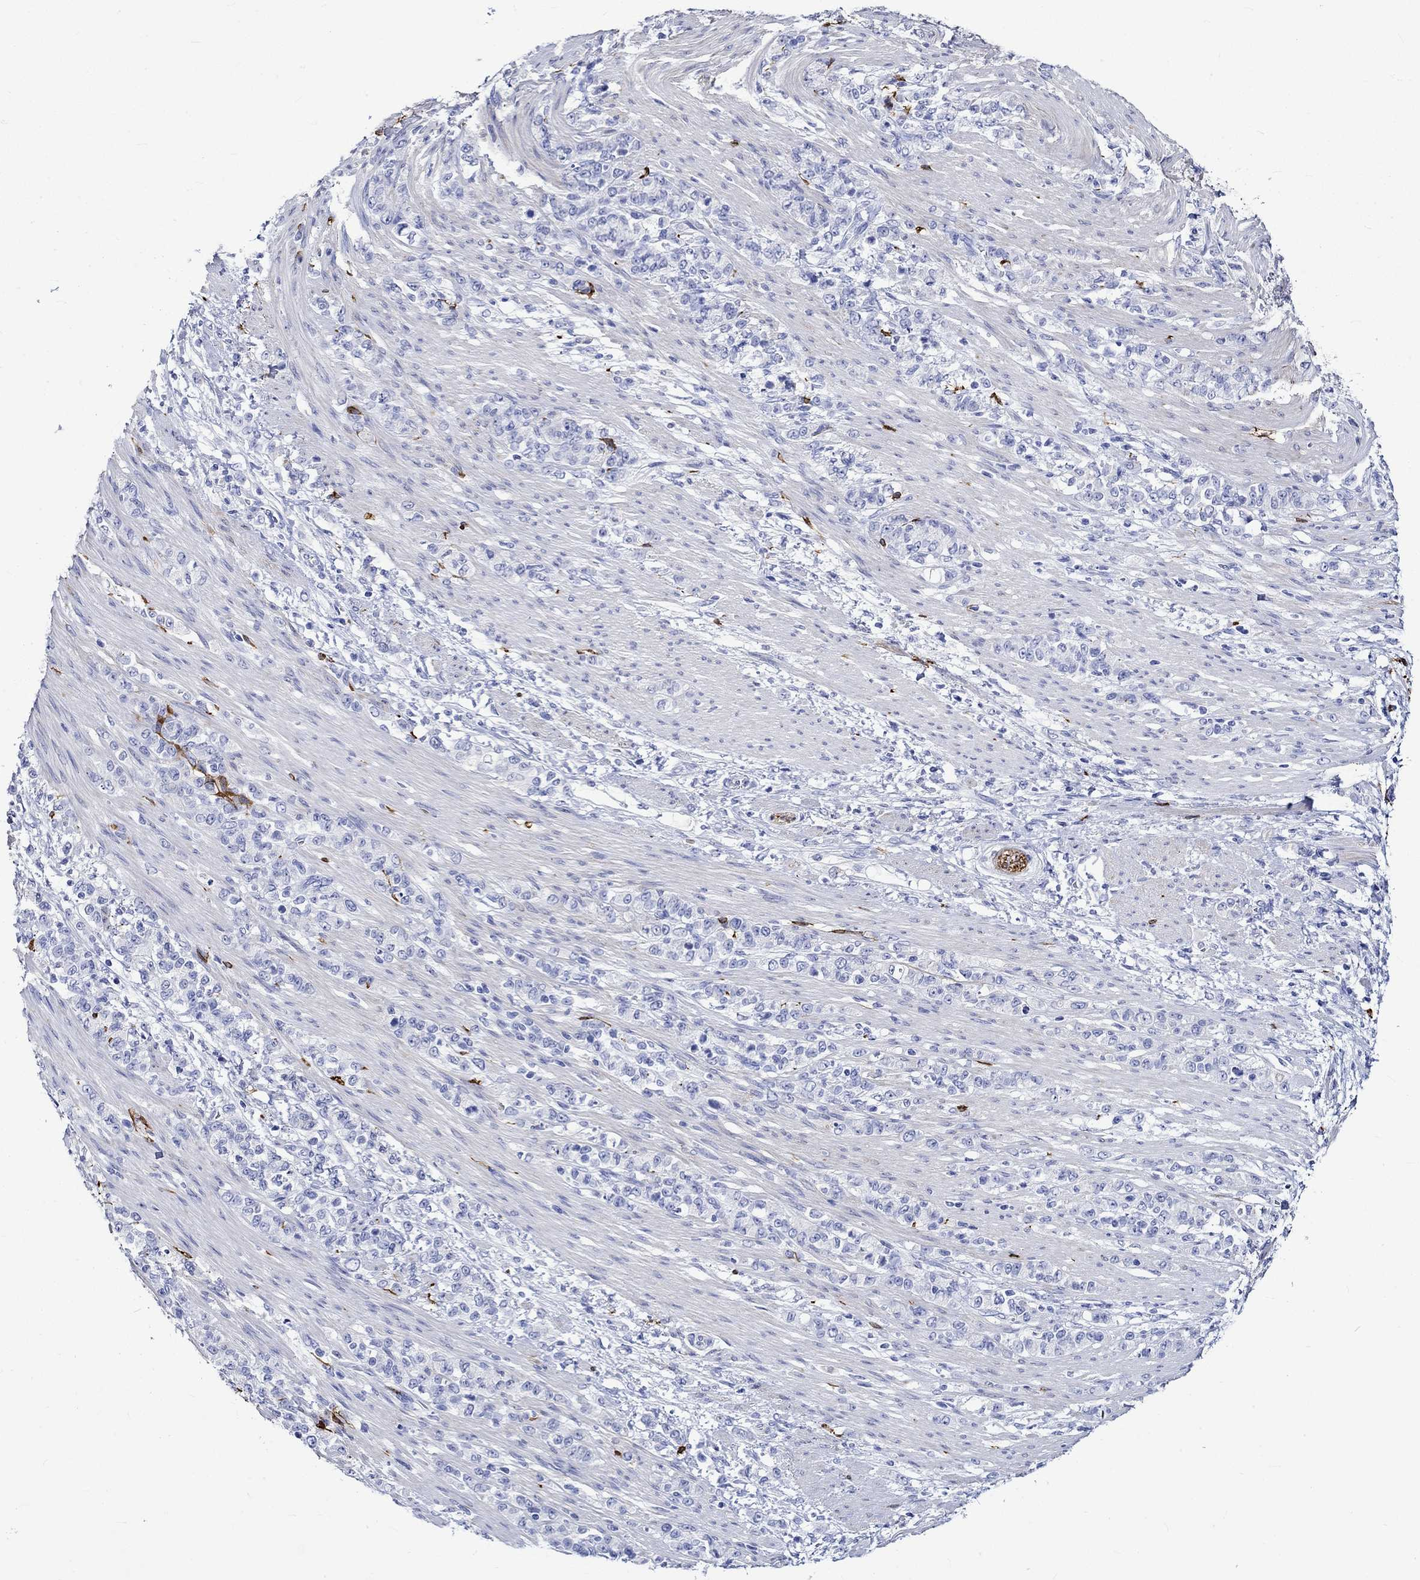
{"staining": {"intensity": "negative", "quantity": "none", "location": "none"}, "tissue": "stomach cancer", "cell_type": "Tumor cells", "image_type": "cancer", "snomed": [{"axis": "morphology", "description": "Normal tissue, NOS"}, {"axis": "morphology", "description": "Adenocarcinoma, NOS"}, {"axis": "topography", "description": "Stomach"}], "caption": "Image shows no significant protein positivity in tumor cells of adenocarcinoma (stomach).", "gene": "CRYAB", "patient": {"sex": "female", "age": 79}}